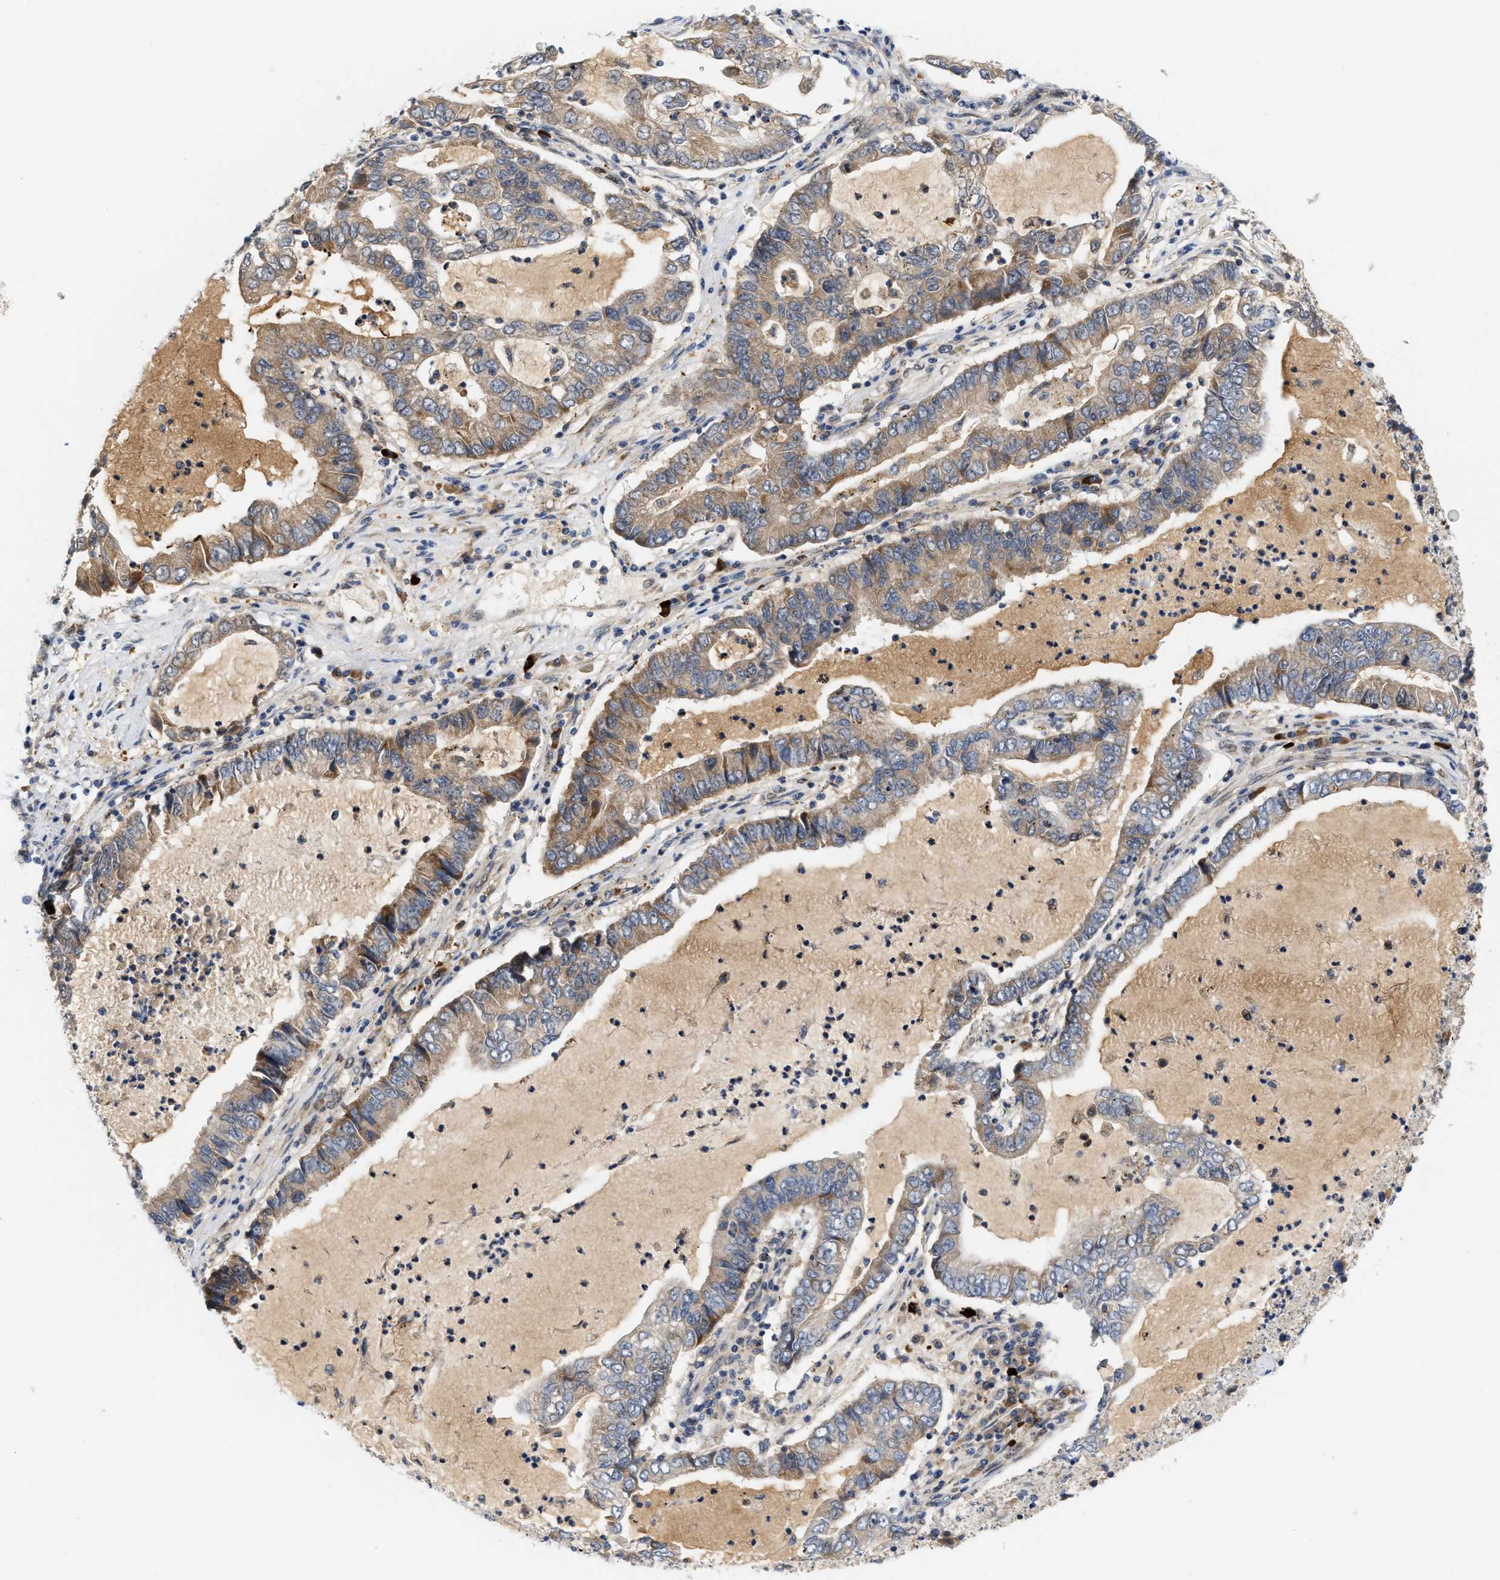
{"staining": {"intensity": "moderate", "quantity": "25%-75%", "location": "cytoplasmic/membranous"}, "tissue": "lung cancer", "cell_type": "Tumor cells", "image_type": "cancer", "snomed": [{"axis": "morphology", "description": "Adenocarcinoma, NOS"}, {"axis": "topography", "description": "Lung"}], "caption": "Human adenocarcinoma (lung) stained with a protein marker shows moderate staining in tumor cells.", "gene": "TCF4", "patient": {"sex": "female", "age": 51}}